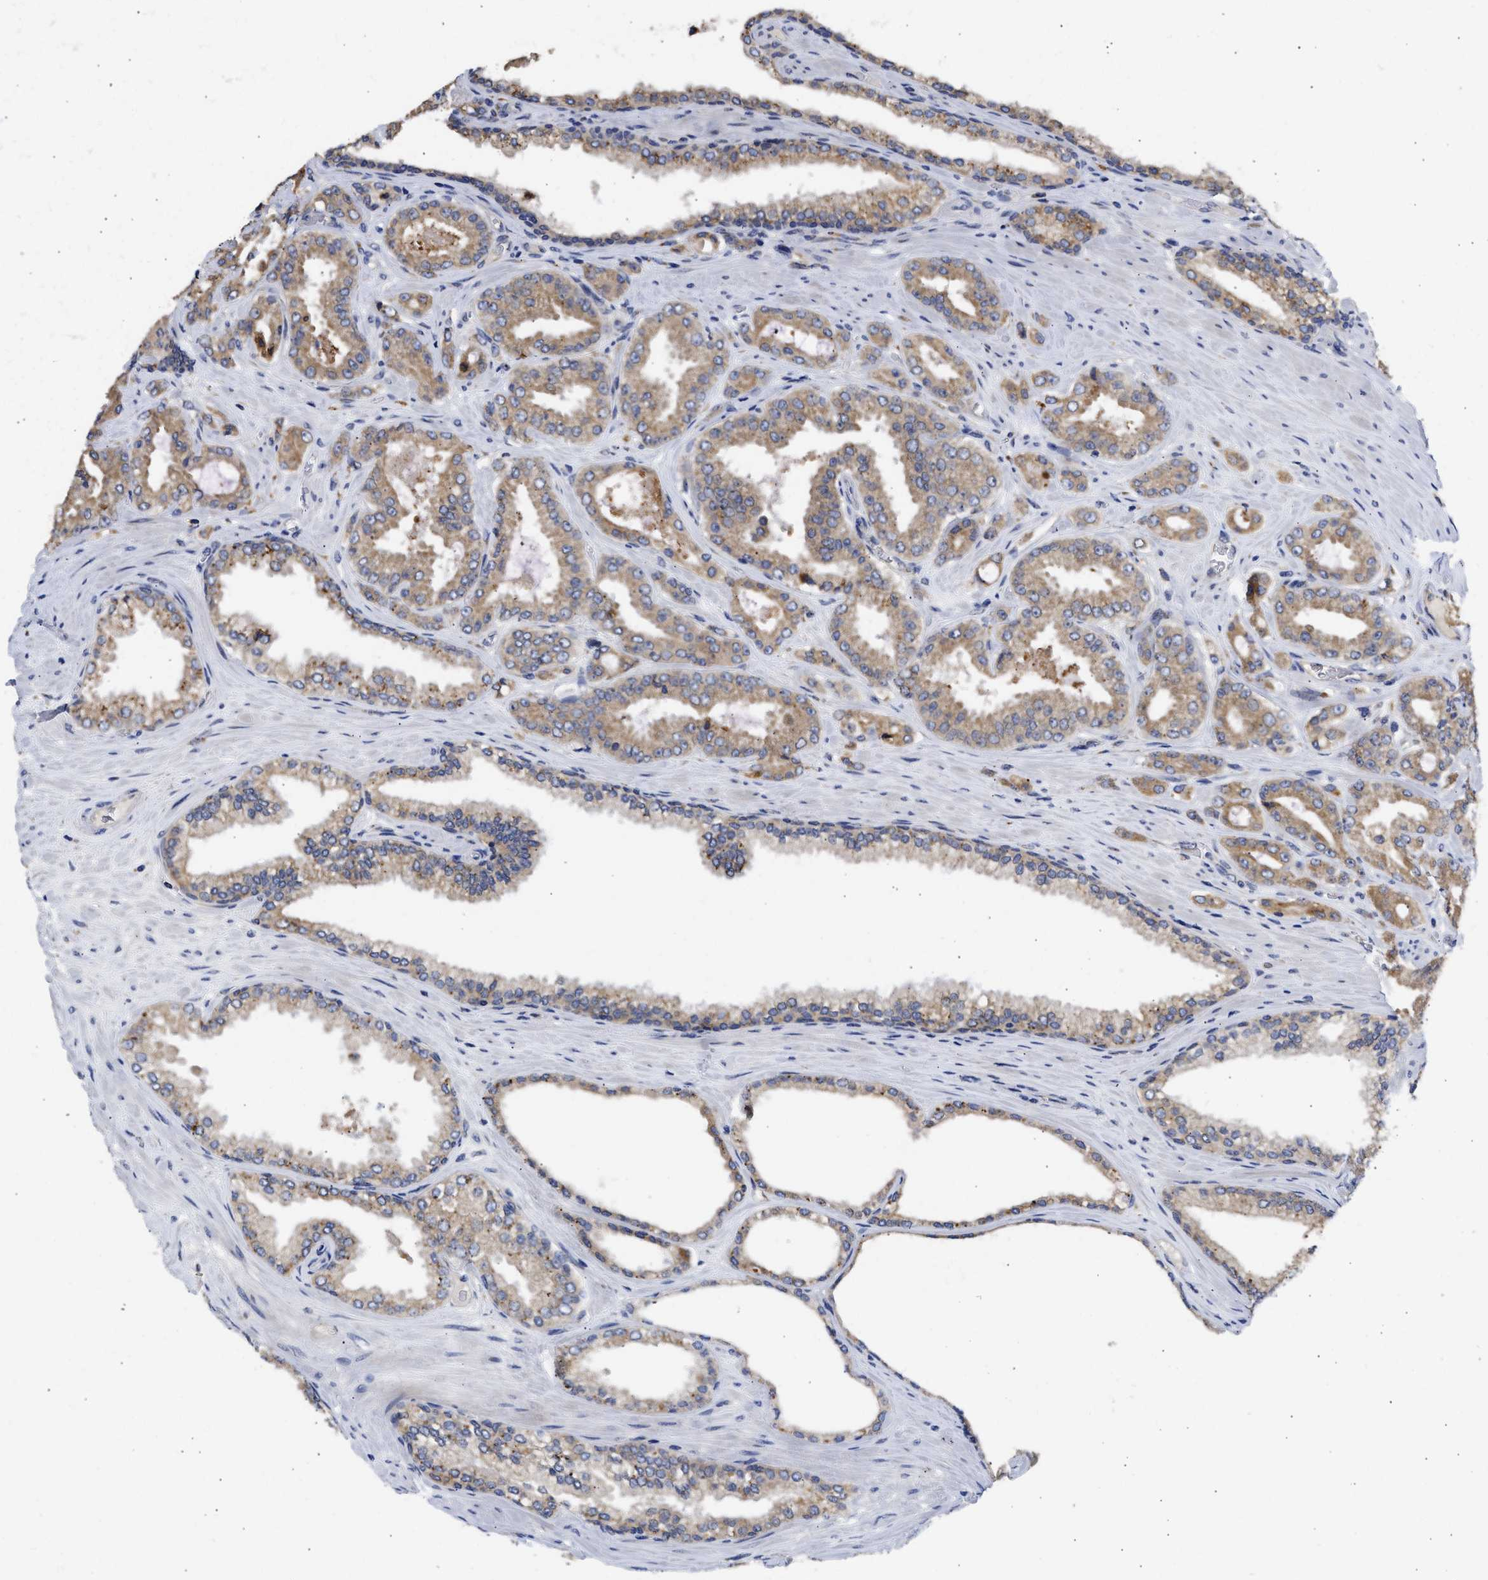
{"staining": {"intensity": "weak", "quantity": ">75%", "location": "cytoplasmic/membranous"}, "tissue": "prostate cancer", "cell_type": "Tumor cells", "image_type": "cancer", "snomed": [{"axis": "morphology", "description": "Adenocarcinoma, High grade"}, {"axis": "topography", "description": "Prostate"}], "caption": "High-grade adenocarcinoma (prostate) was stained to show a protein in brown. There is low levels of weak cytoplasmic/membranous positivity in about >75% of tumor cells. (IHC, brightfield microscopy, high magnification).", "gene": "TMED1", "patient": {"sex": "male", "age": 71}}